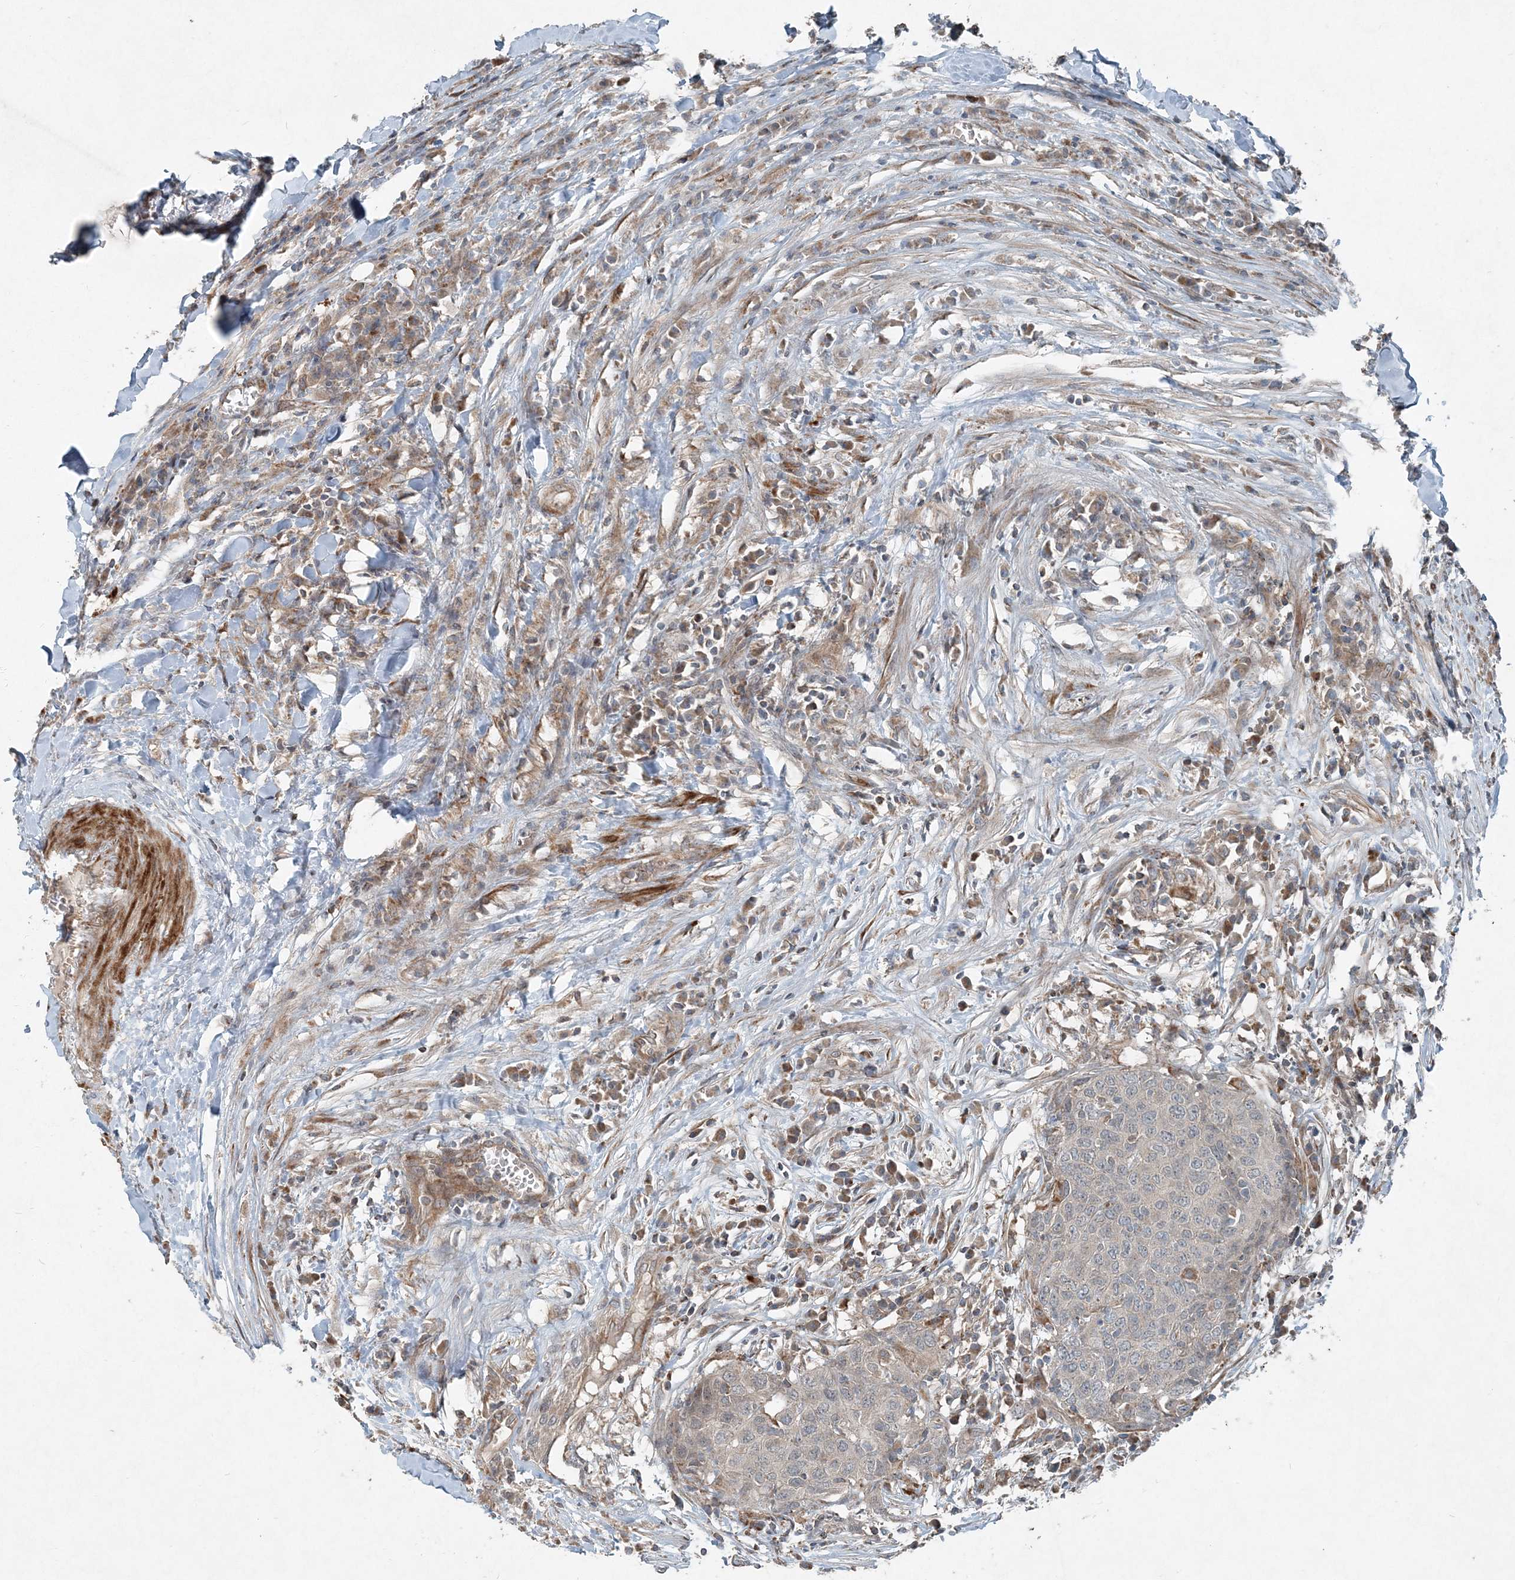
{"staining": {"intensity": "negative", "quantity": "none", "location": "none"}, "tissue": "head and neck cancer", "cell_type": "Tumor cells", "image_type": "cancer", "snomed": [{"axis": "morphology", "description": "Squamous cell carcinoma, NOS"}, {"axis": "topography", "description": "Head-Neck"}], "caption": "This image is of head and neck cancer stained with immunohistochemistry to label a protein in brown with the nuclei are counter-stained blue. There is no positivity in tumor cells.", "gene": "INTU", "patient": {"sex": "male", "age": 66}}